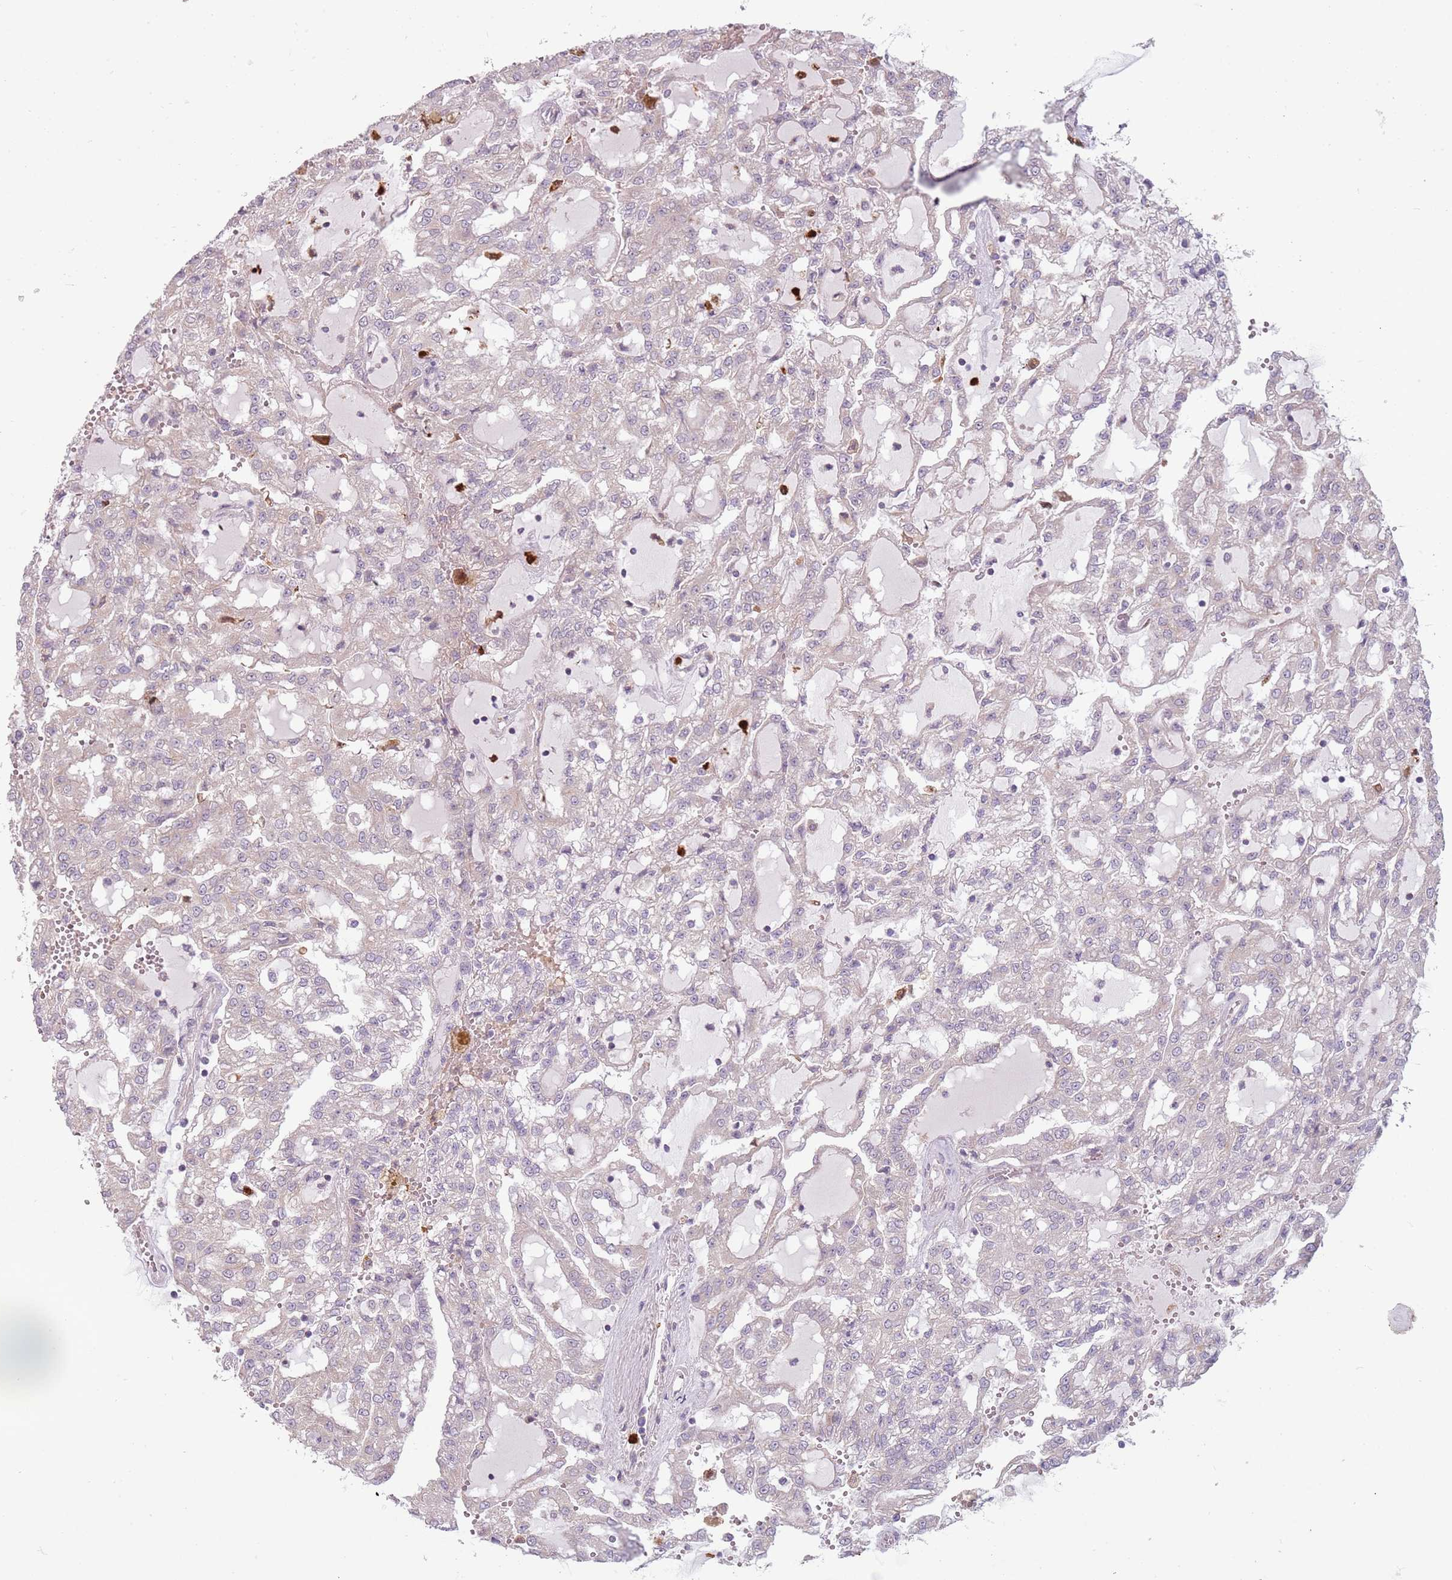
{"staining": {"intensity": "negative", "quantity": "none", "location": "none"}, "tissue": "renal cancer", "cell_type": "Tumor cells", "image_type": "cancer", "snomed": [{"axis": "morphology", "description": "Adenocarcinoma, NOS"}, {"axis": "topography", "description": "Kidney"}], "caption": "This is an immunohistochemistry (IHC) image of human renal adenocarcinoma. There is no staining in tumor cells.", "gene": "SPAG4", "patient": {"sex": "male", "age": 63}}